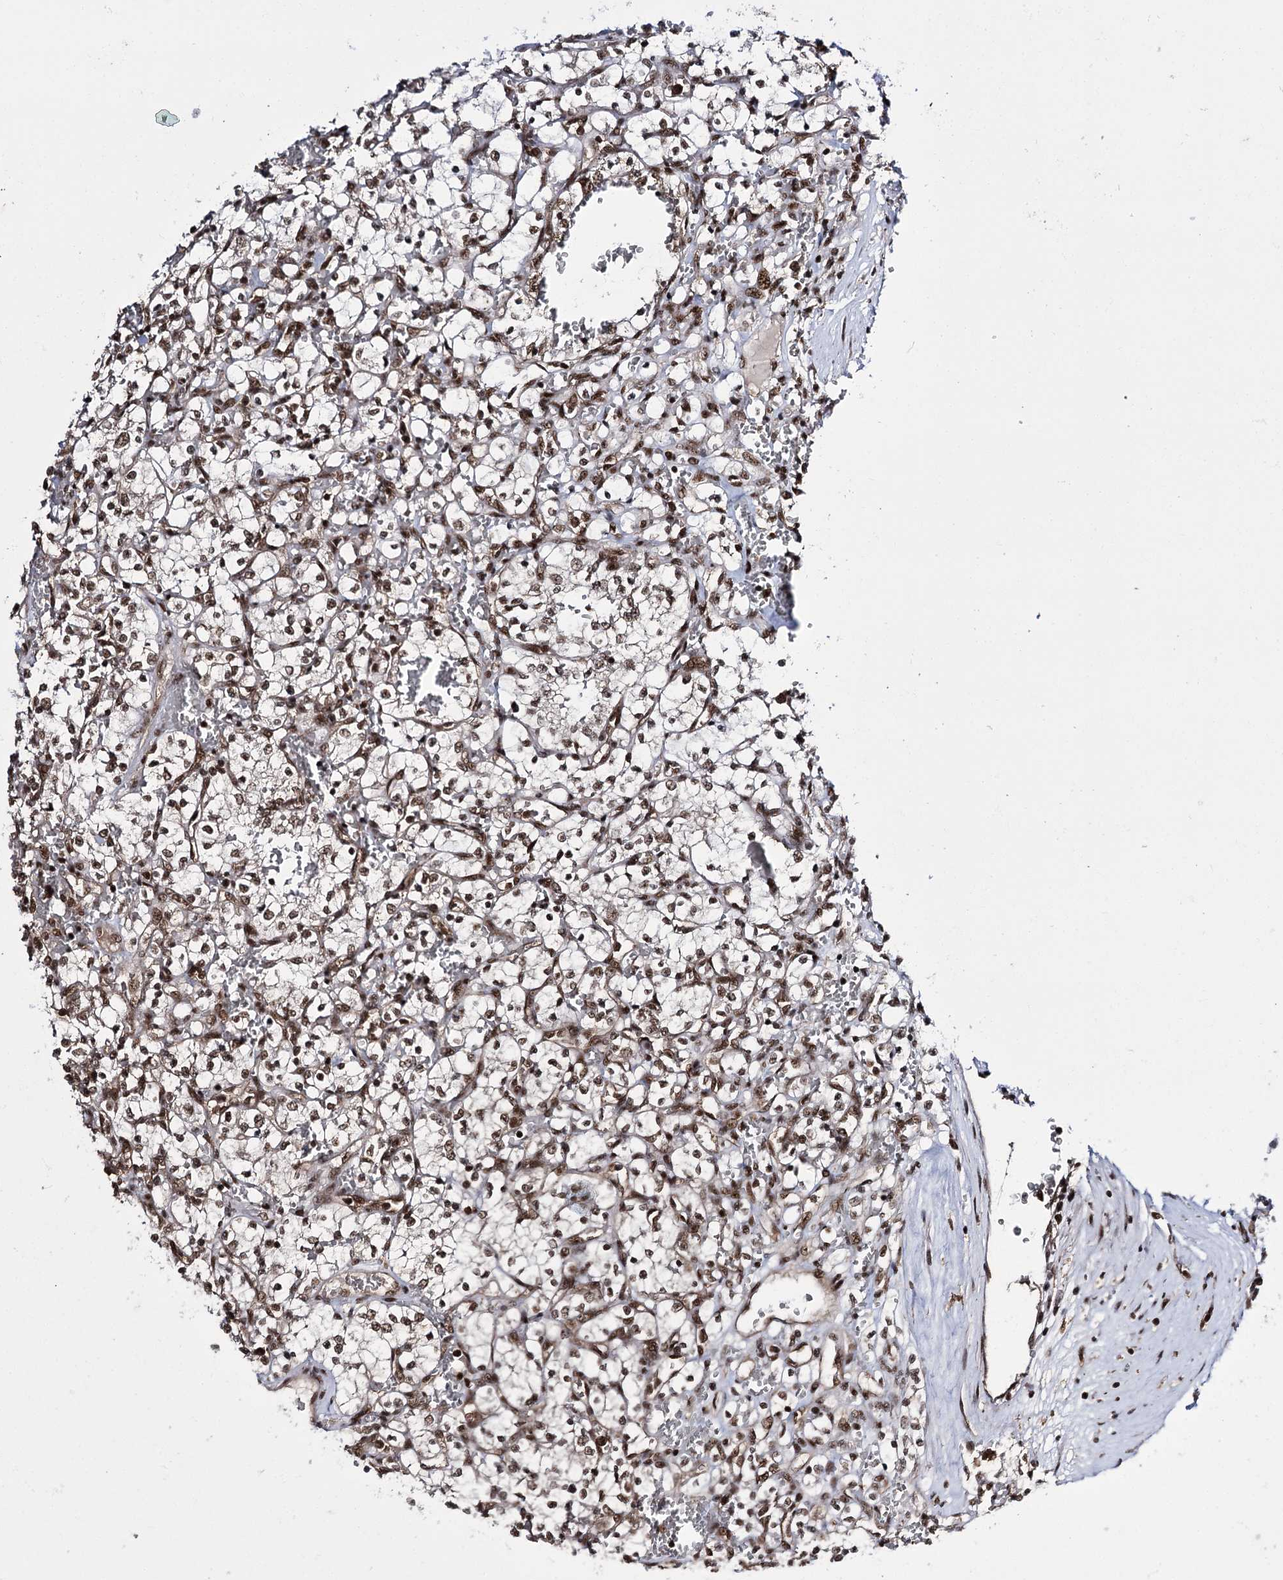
{"staining": {"intensity": "moderate", "quantity": ">75%", "location": "nuclear"}, "tissue": "renal cancer", "cell_type": "Tumor cells", "image_type": "cancer", "snomed": [{"axis": "morphology", "description": "Adenocarcinoma, NOS"}, {"axis": "topography", "description": "Kidney"}], "caption": "Renal adenocarcinoma stained with a protein marker exhibits moderate staining in tumor cells.", "gene": "PRPF40A", "patient": {"sex": "female", "age": 69}}